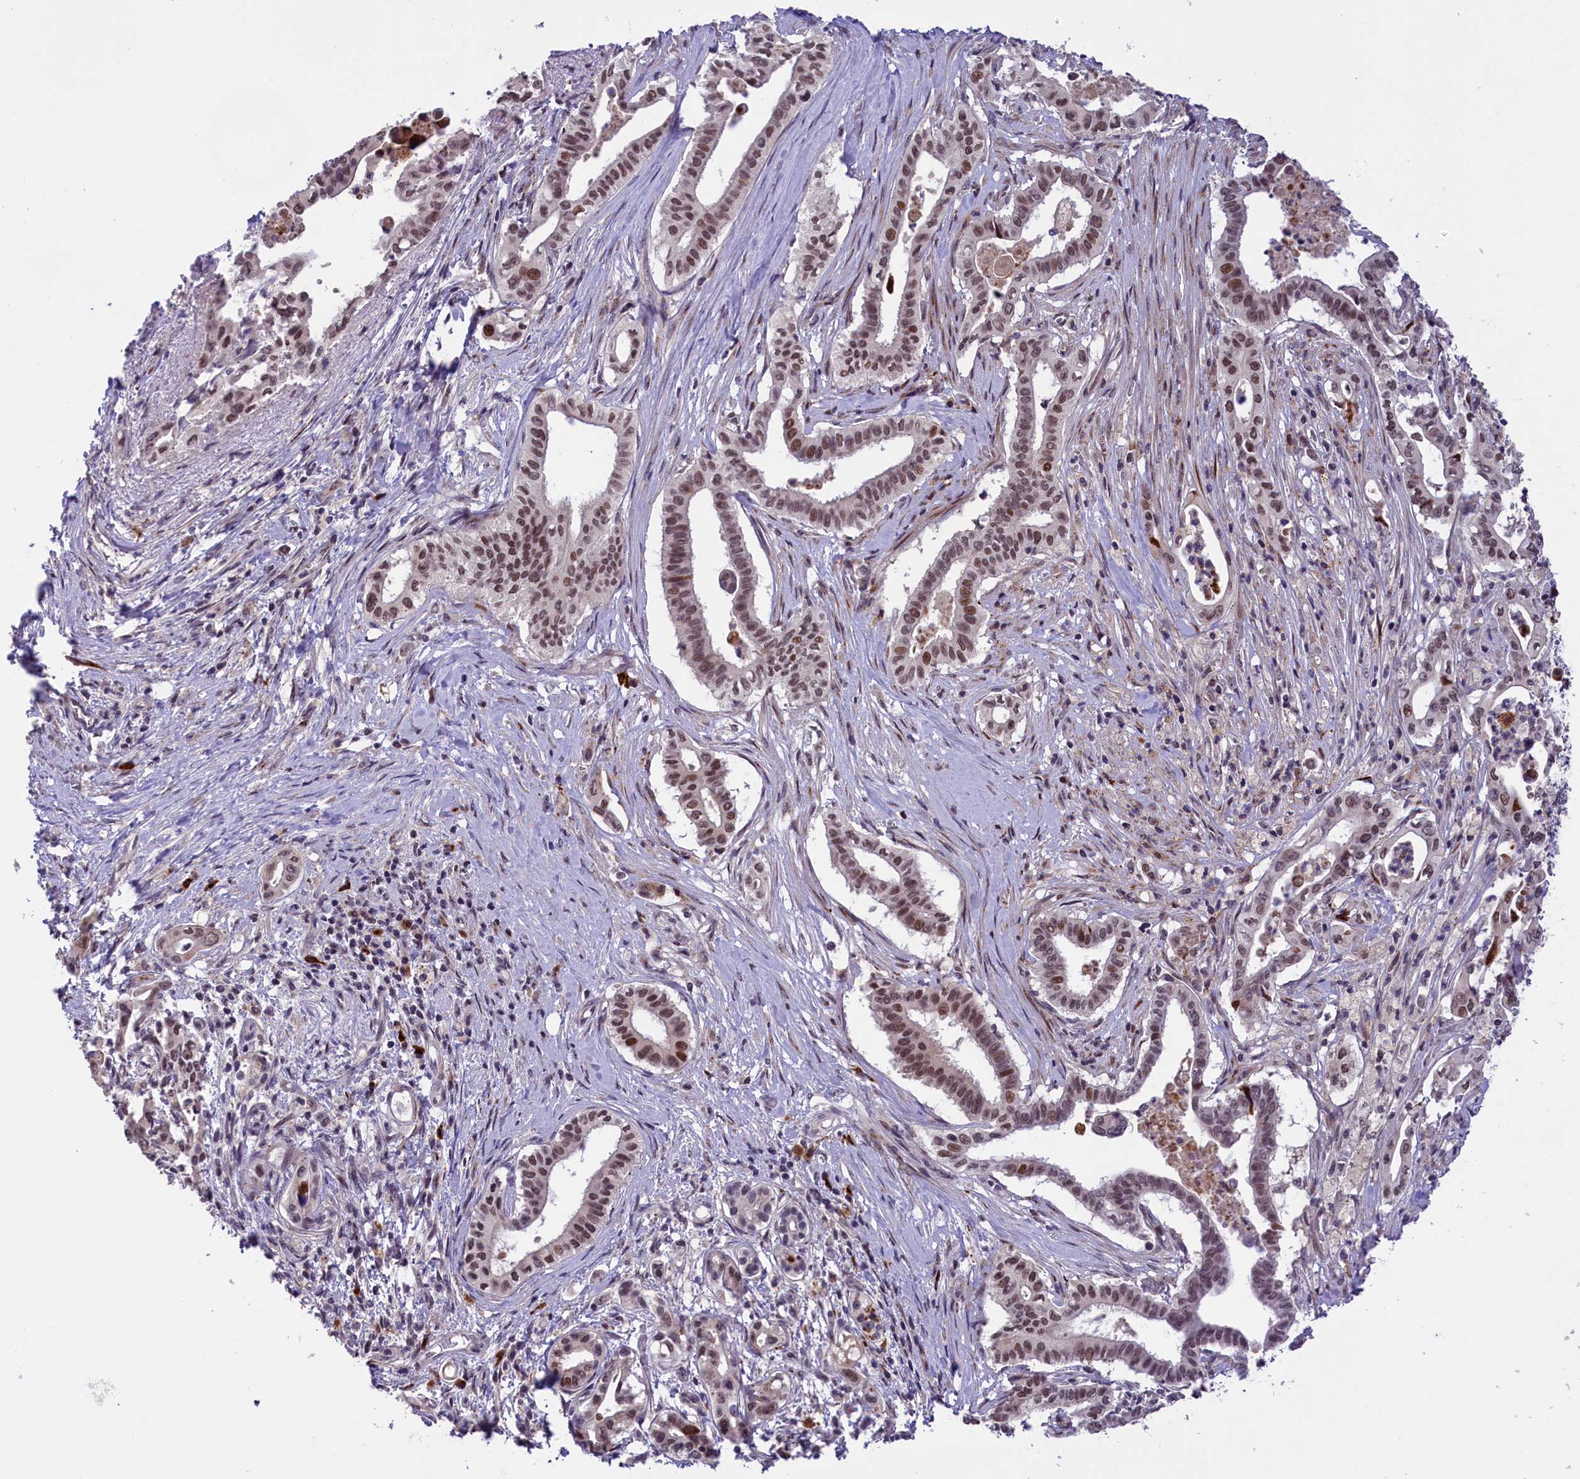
{"staining": {"intensity": "moderate", "quantity": ">75%", "location": "nuclear"}, "tissue": "pancreatic cancer", "cell_type": "Tumor cells", "image_type": "cancer", "snomed": [{"axis": "morphology", "description": "Adenocarcinoma, NOS"}, {"axis": "topography", "description": "Pancreas"}], "caption": "This is an image of immunohistochemistry staining of pancreatic cancer, which shows moderate expression in the nuclear of tumor cells.", "gene": "FBXO45", "patient": {"sex": "female", "age": 77}}